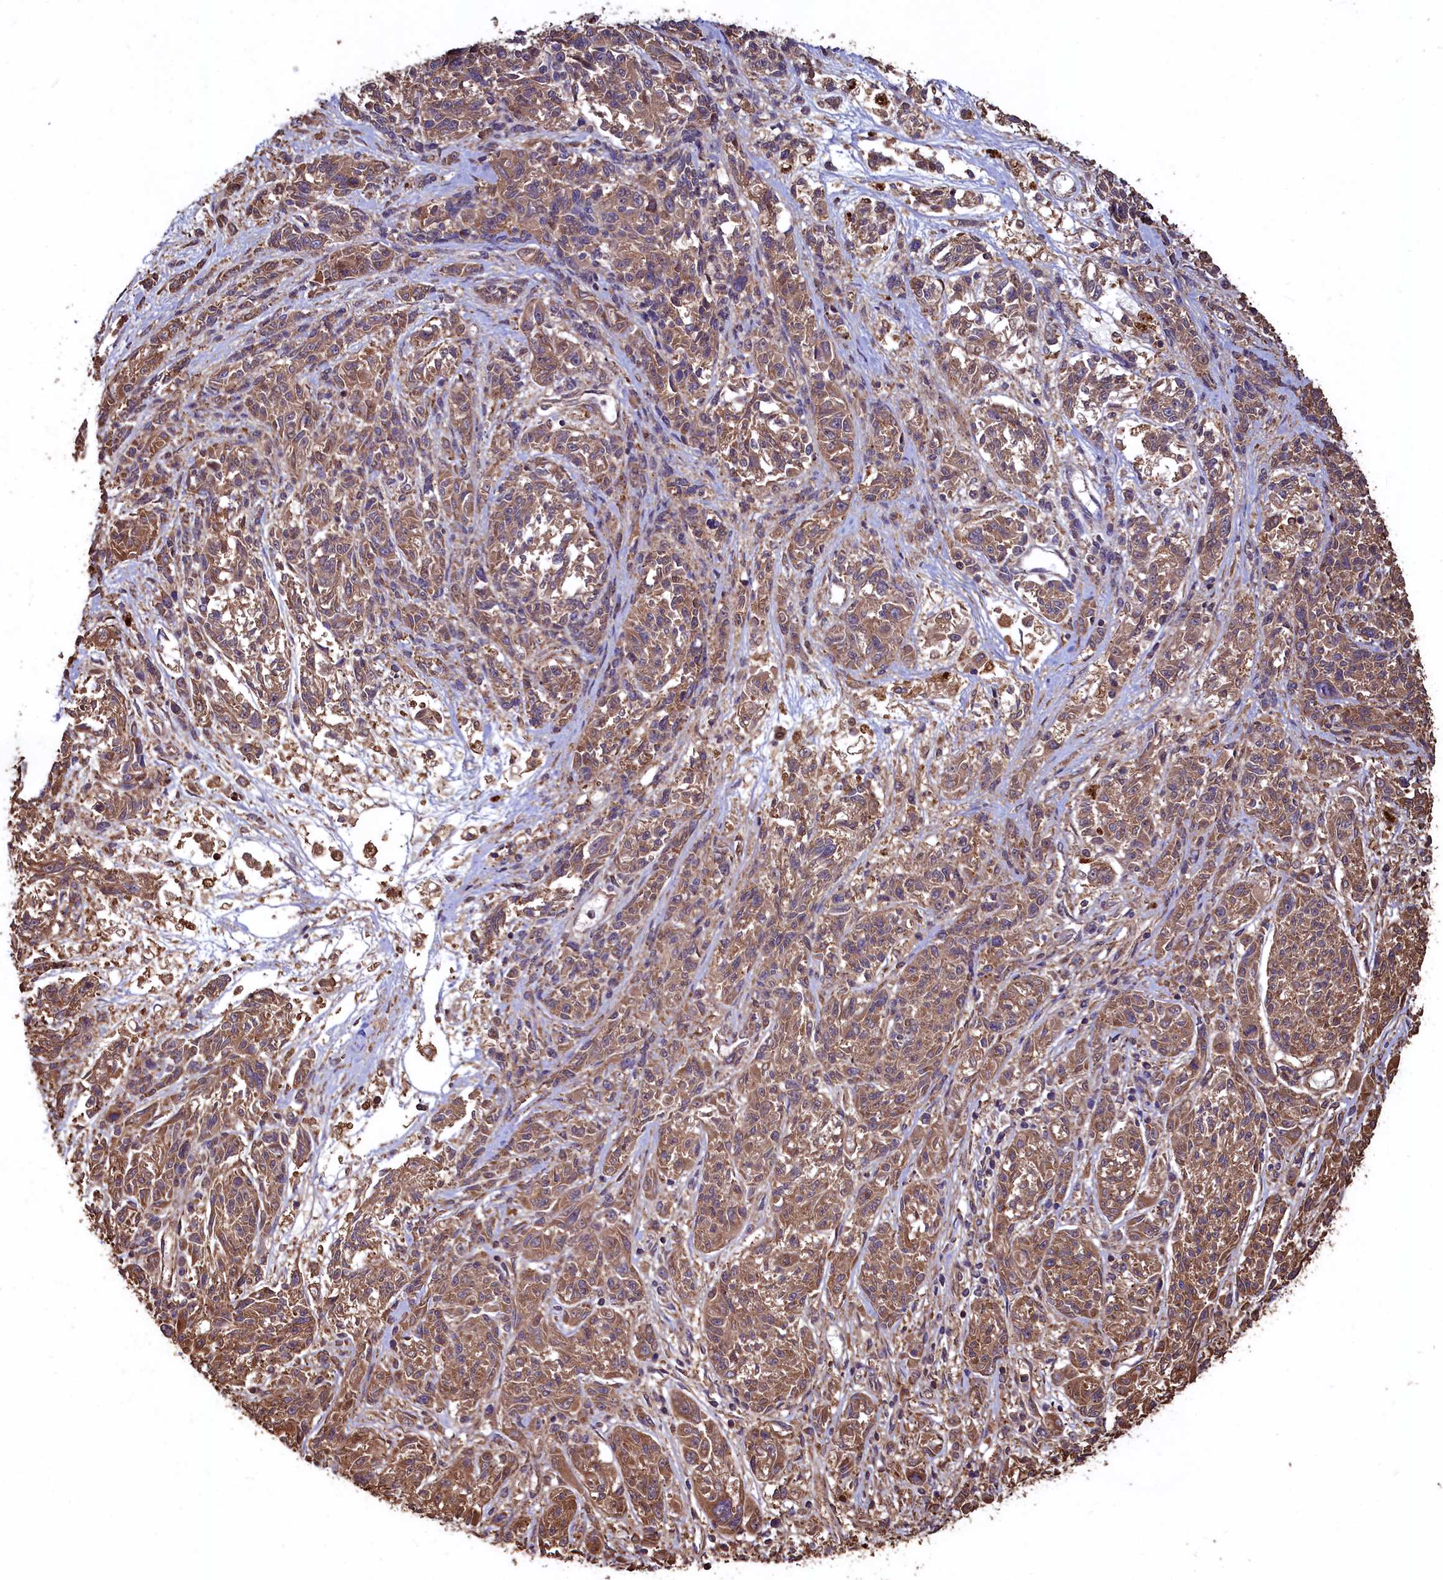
{"staining": {"intensity": "moderate", "quantity": ">75%", "location": "cytoplasmic/membranous"}, "tissue": "melanoma", "cell_type": "Tumor cells", "image_type": "cancer", "snomed": [{"axis": "morphology", "description": "Malignant melanoma, NOS"}, {"axis": "topography", "description": "Skin"}], "caption": "Immunohistochemistry image of neoplastic tissue: human melanoma stained using immunohistochemistry exhibits medium levels of moderate protein expression localized specifically in the cytoplasmic/membranous of tumor cells, appearing as a cytoplasmic/membranous brown color.", "gene": "TMEM98", "patient": {"sex": "male", "age": 53}}